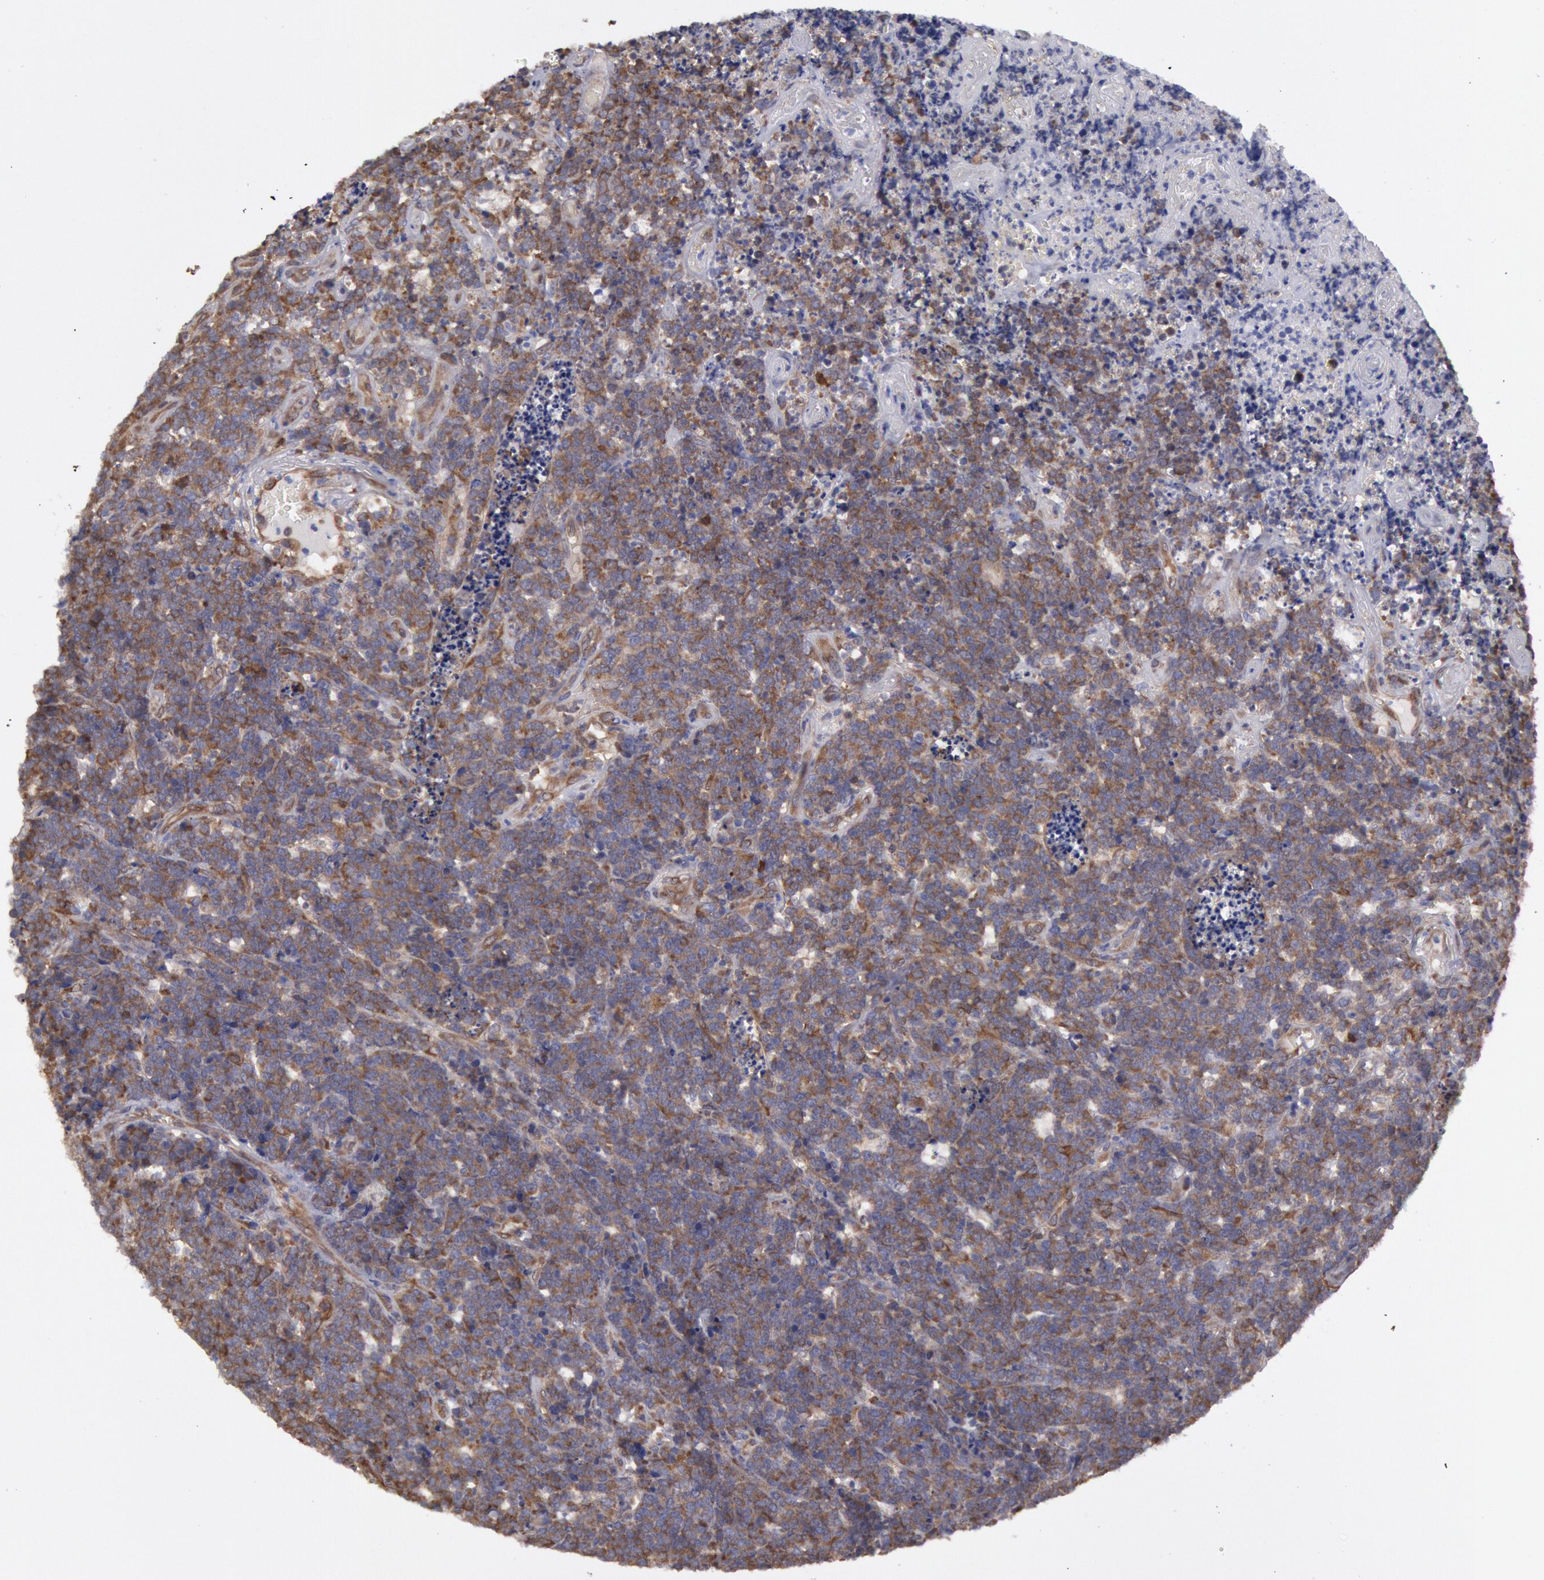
{"staining": {"intensity": "moderate", "quantity": ">75%", "location": "cytoplasmic/membranous"}, "tissue": "lymphoma", "cell_type": "Tumor cells", "image_type": "cancer", "snomed": [{"axis": "morphology", "description": "Malignant lymphoma, non-Hodgkin's type, High grade"}, {"axis": "topography", "description": "Small intestine"}, {"axis": "topography", "description": "Colon"}], "caption": "A photomicrograph showing moderate cytoplasmic/membranous staining in approximately >75% of tumor cells in lymphoma, as visualized by brown immunohistochemical staining.", "gene": "CCDC50", "patient": {"sex": "male", "age": 8}}